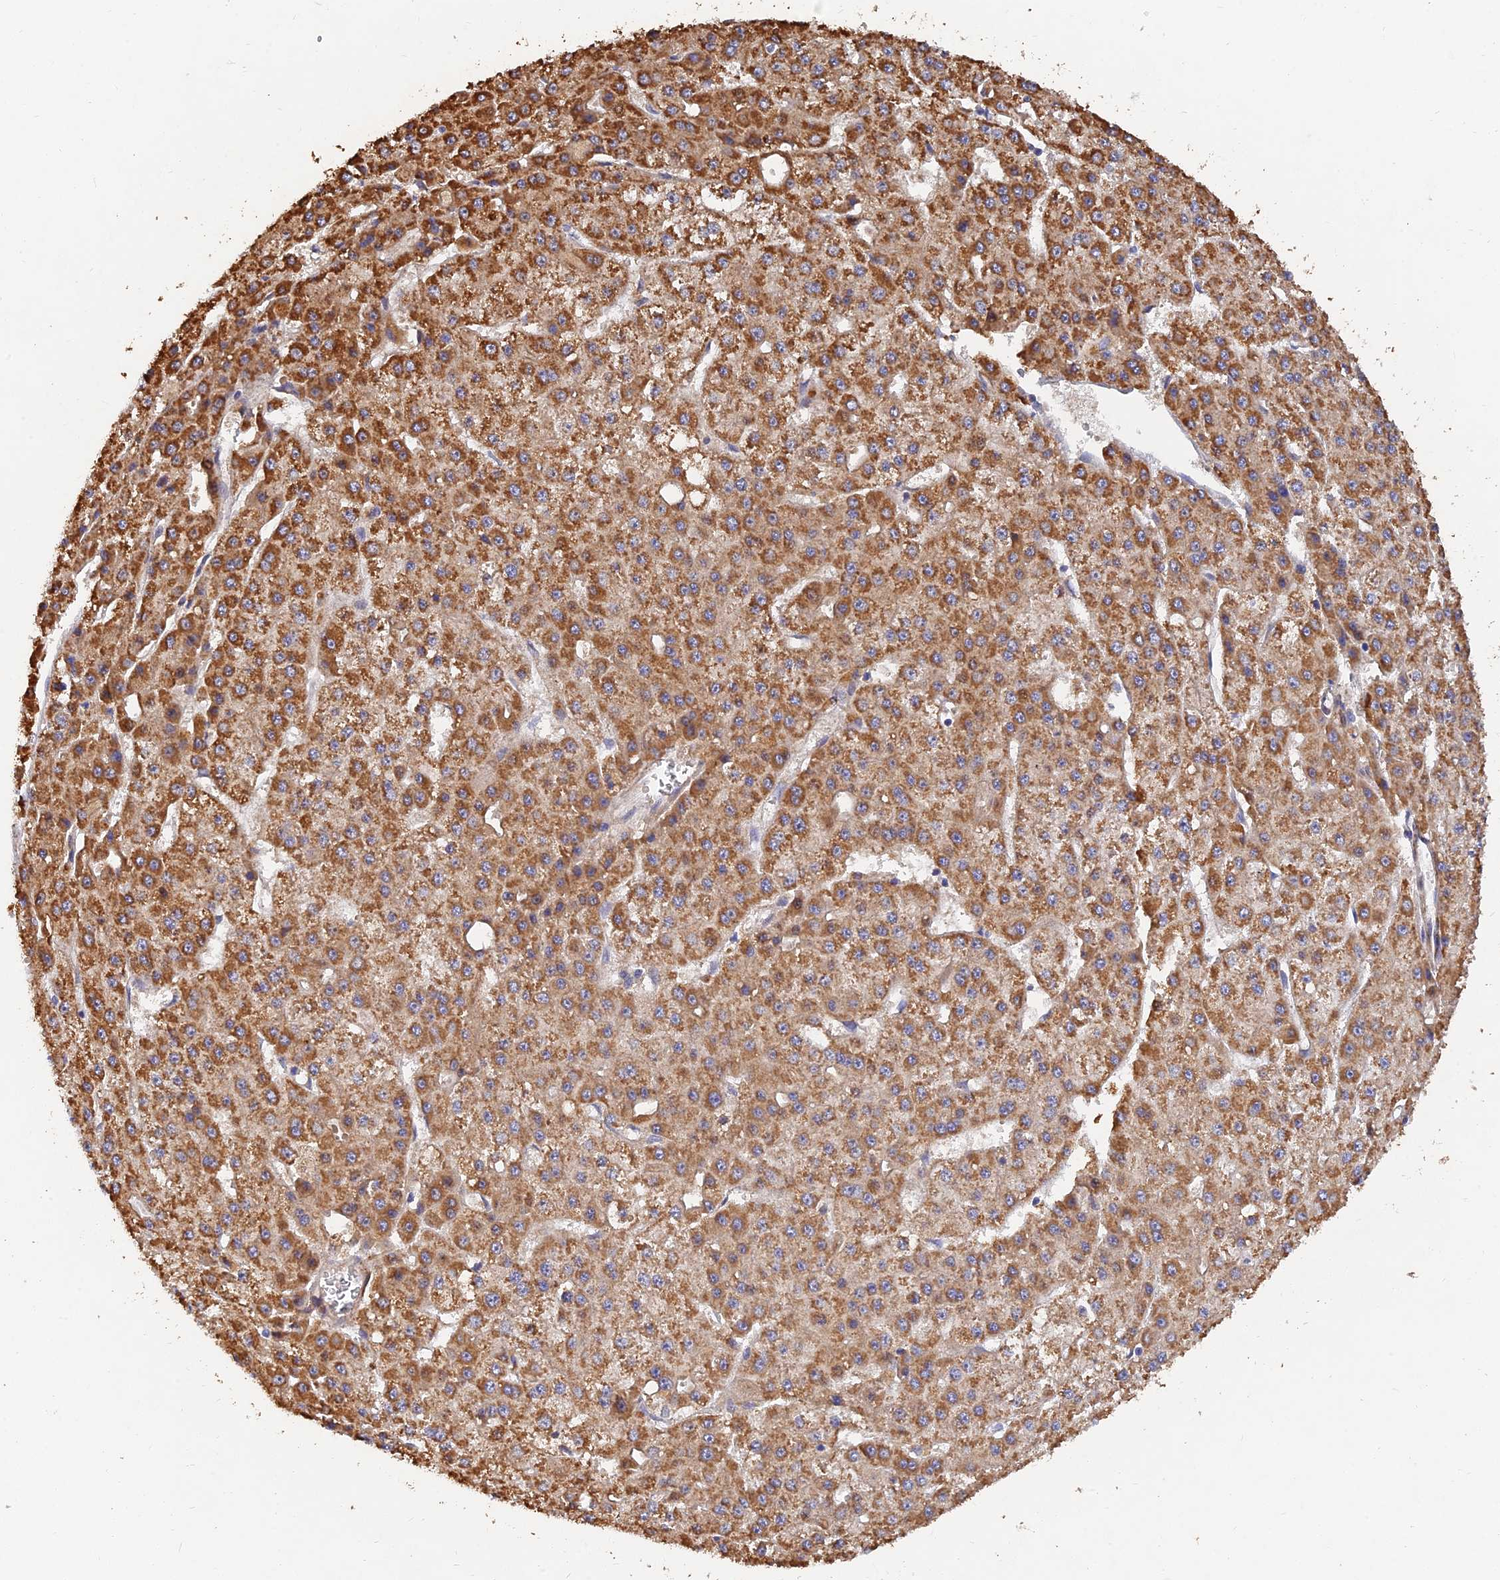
{"staining": {"intensity": "moderate", "quantity": ">75%", "location": "cytoplasmic/membranous"}, "tissue": "liver cancer", "cell_type": "Tumor cells", "image_type": "cancer", "snomed": [{"axis": "morphology", "description": "Carcinoma, Hepatocellular, NOS"}, {"axis": "topography", "description": "Liver"}], "caption": "Liver hepatocellular carcinoma stained with DAB immunohistochemistry (IHC) shows medium levels of moderate cytoplasmic/membranous positivity in about >75% of tumor cells.", "gene": "SLC38A11", "patient": {"sex": "male", "age": 47}}